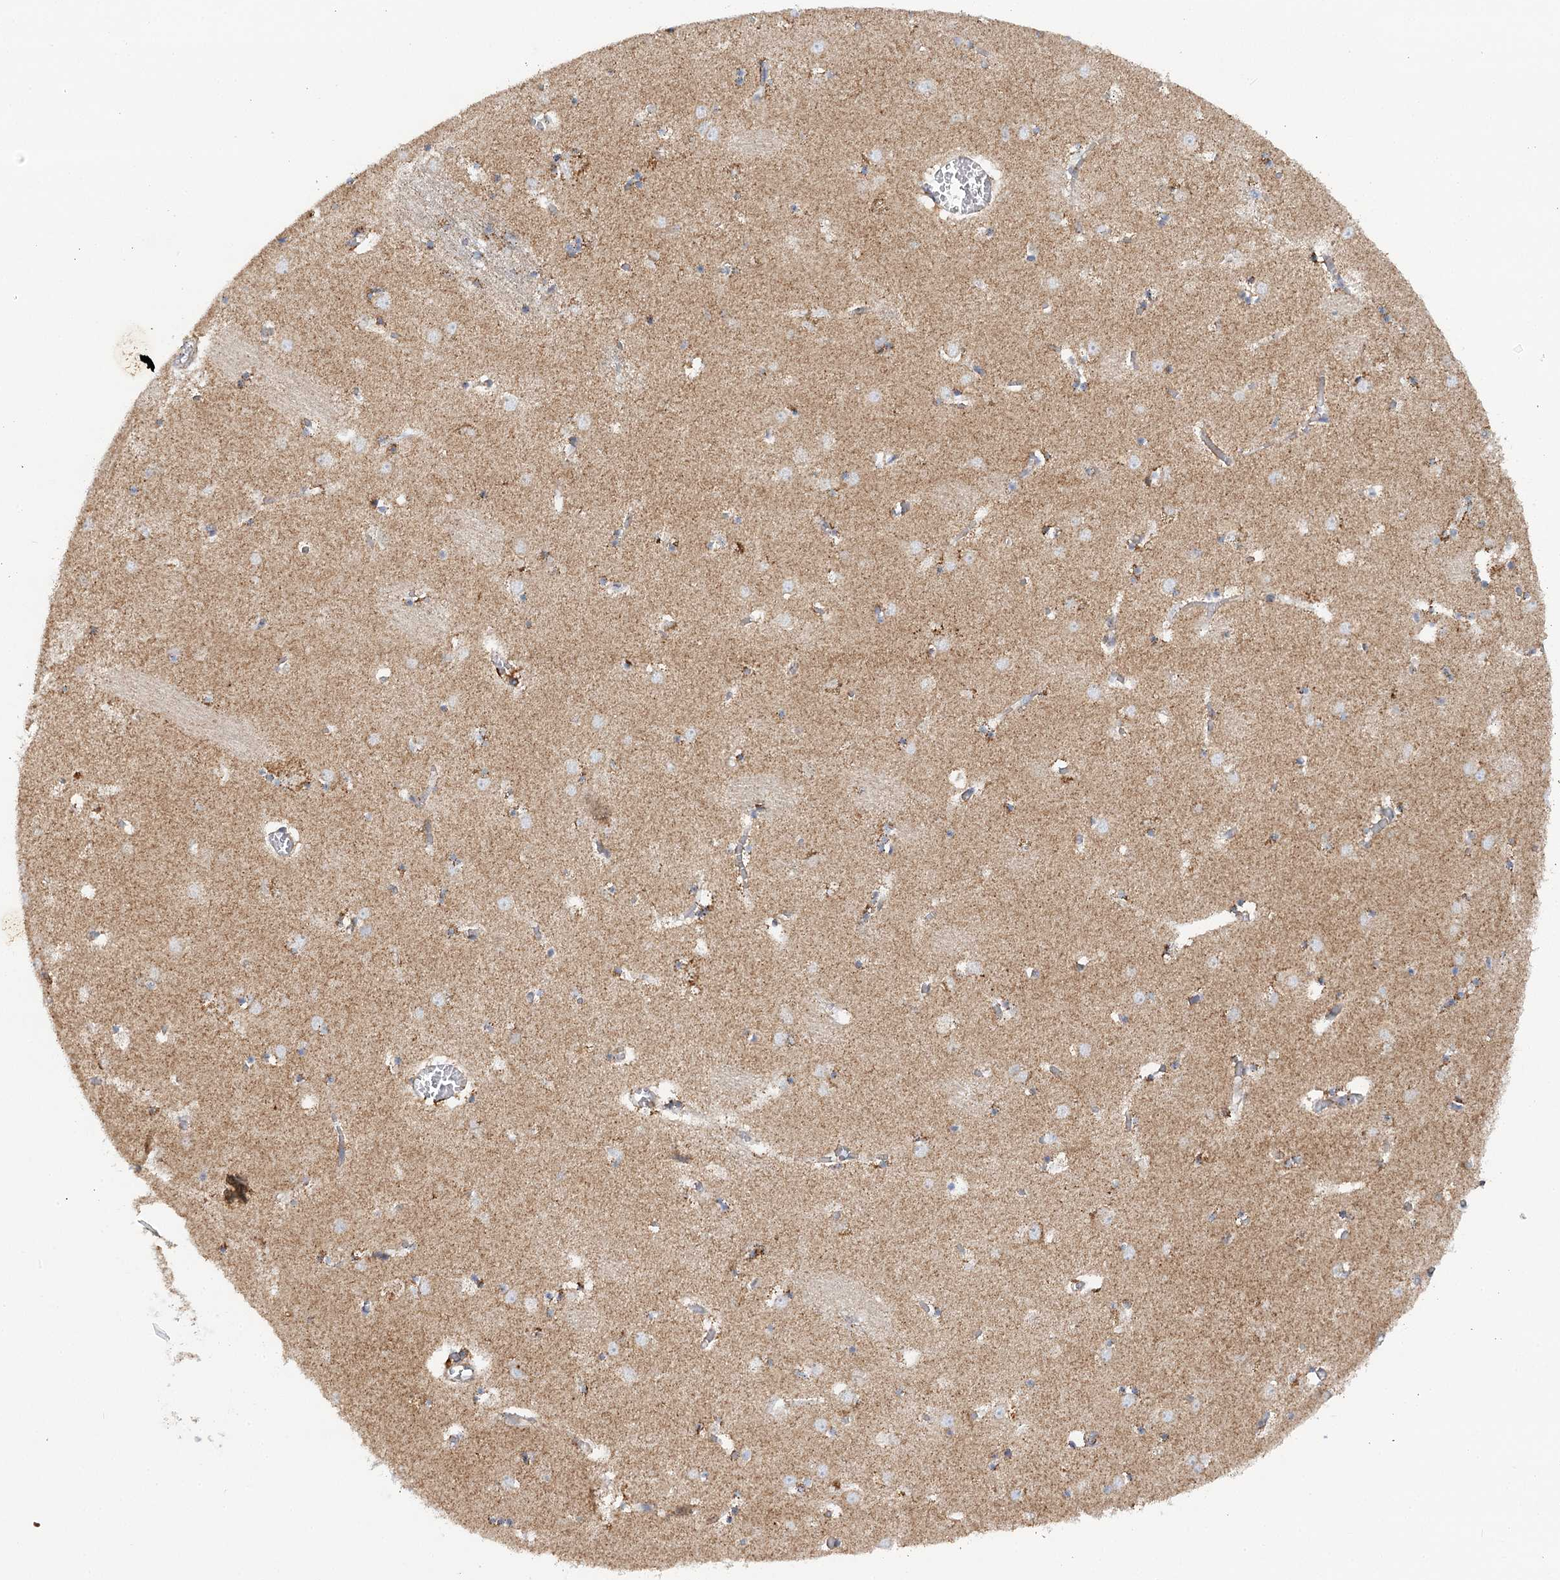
{"staining": {"intensity": "moderate", "quantity": "25%-75%", "location": "cytoplasmic/membranous"}, "tissue": "caudate", "cell_type": "Glial cells", "image_type": "normal", "snomed": [{"axis": "morphology", "description": "Normal tissue, NOS"}, {"axis": "topography", "description": "Lateral ventricle wall"}], "caption": "Immunohistochemistry (IHC) image of normal caudate stained for a protein (brown), which demonstrates medium levels of moderate cytoplasmic/membranous expression in approximately 25%-75% of glial cells.", "gene": "TAS1R1", "patient": {"sex": "male", "age": 70}}